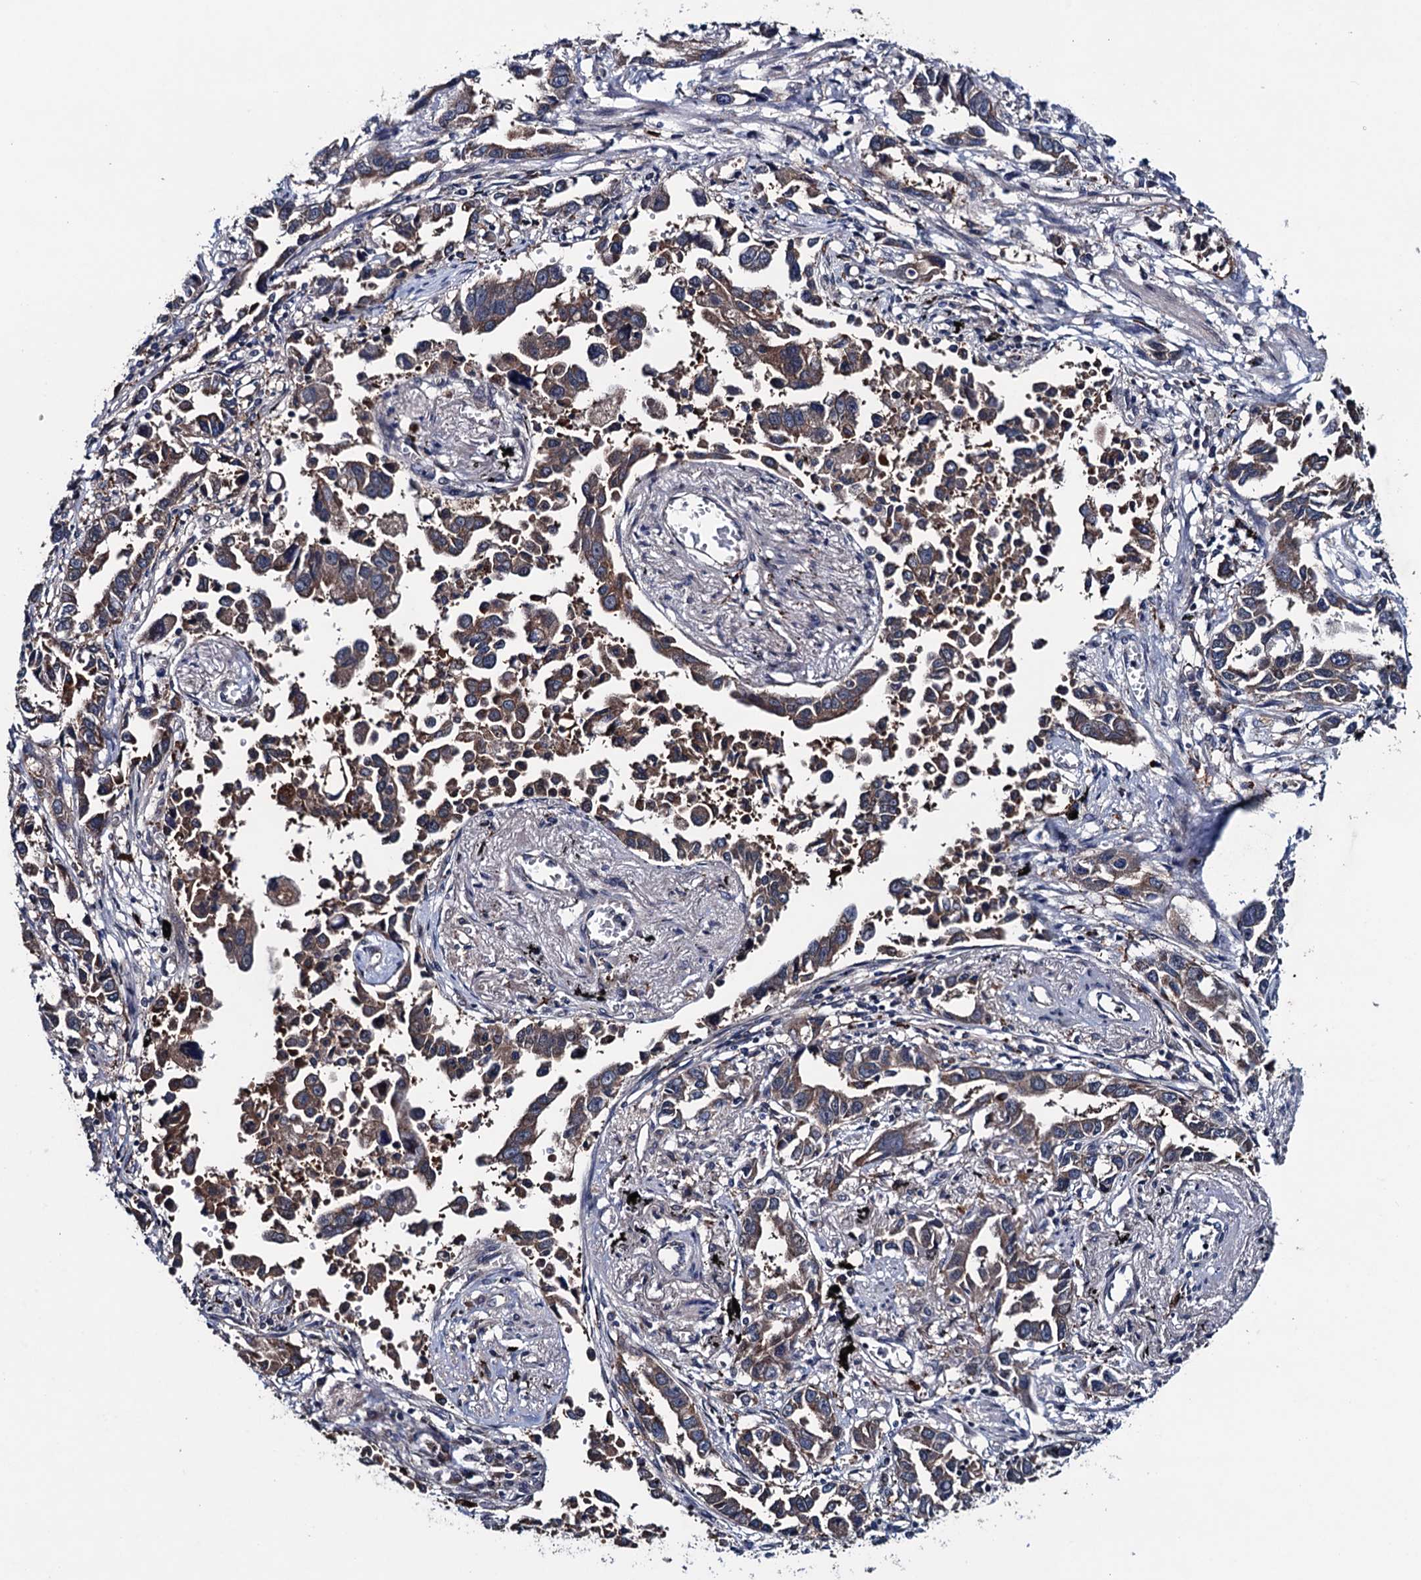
{"staining": {"intensity": "moderate", "quantity": ">75%", "location": "cytoplasmic/membranous"}, "tissue": "lung cancer", "cell_type": "Tumor cells", "image_type": "cancer", "snomed": [{"axis": "morphology", "description": "Adenocarcinoma, NOS"}, {"axis": "topography", "description": "Lung"}], "caption": "An immunohistochemistry micrograph of neoplastic tissue is shown. Protein staining in brown labels moderate cytoplasmic/membranous positivity in adenocarcinoma (lung) within tumor cells.", "gene": "BLTP3B", "patient": {"sex": "male", "age": 67}}